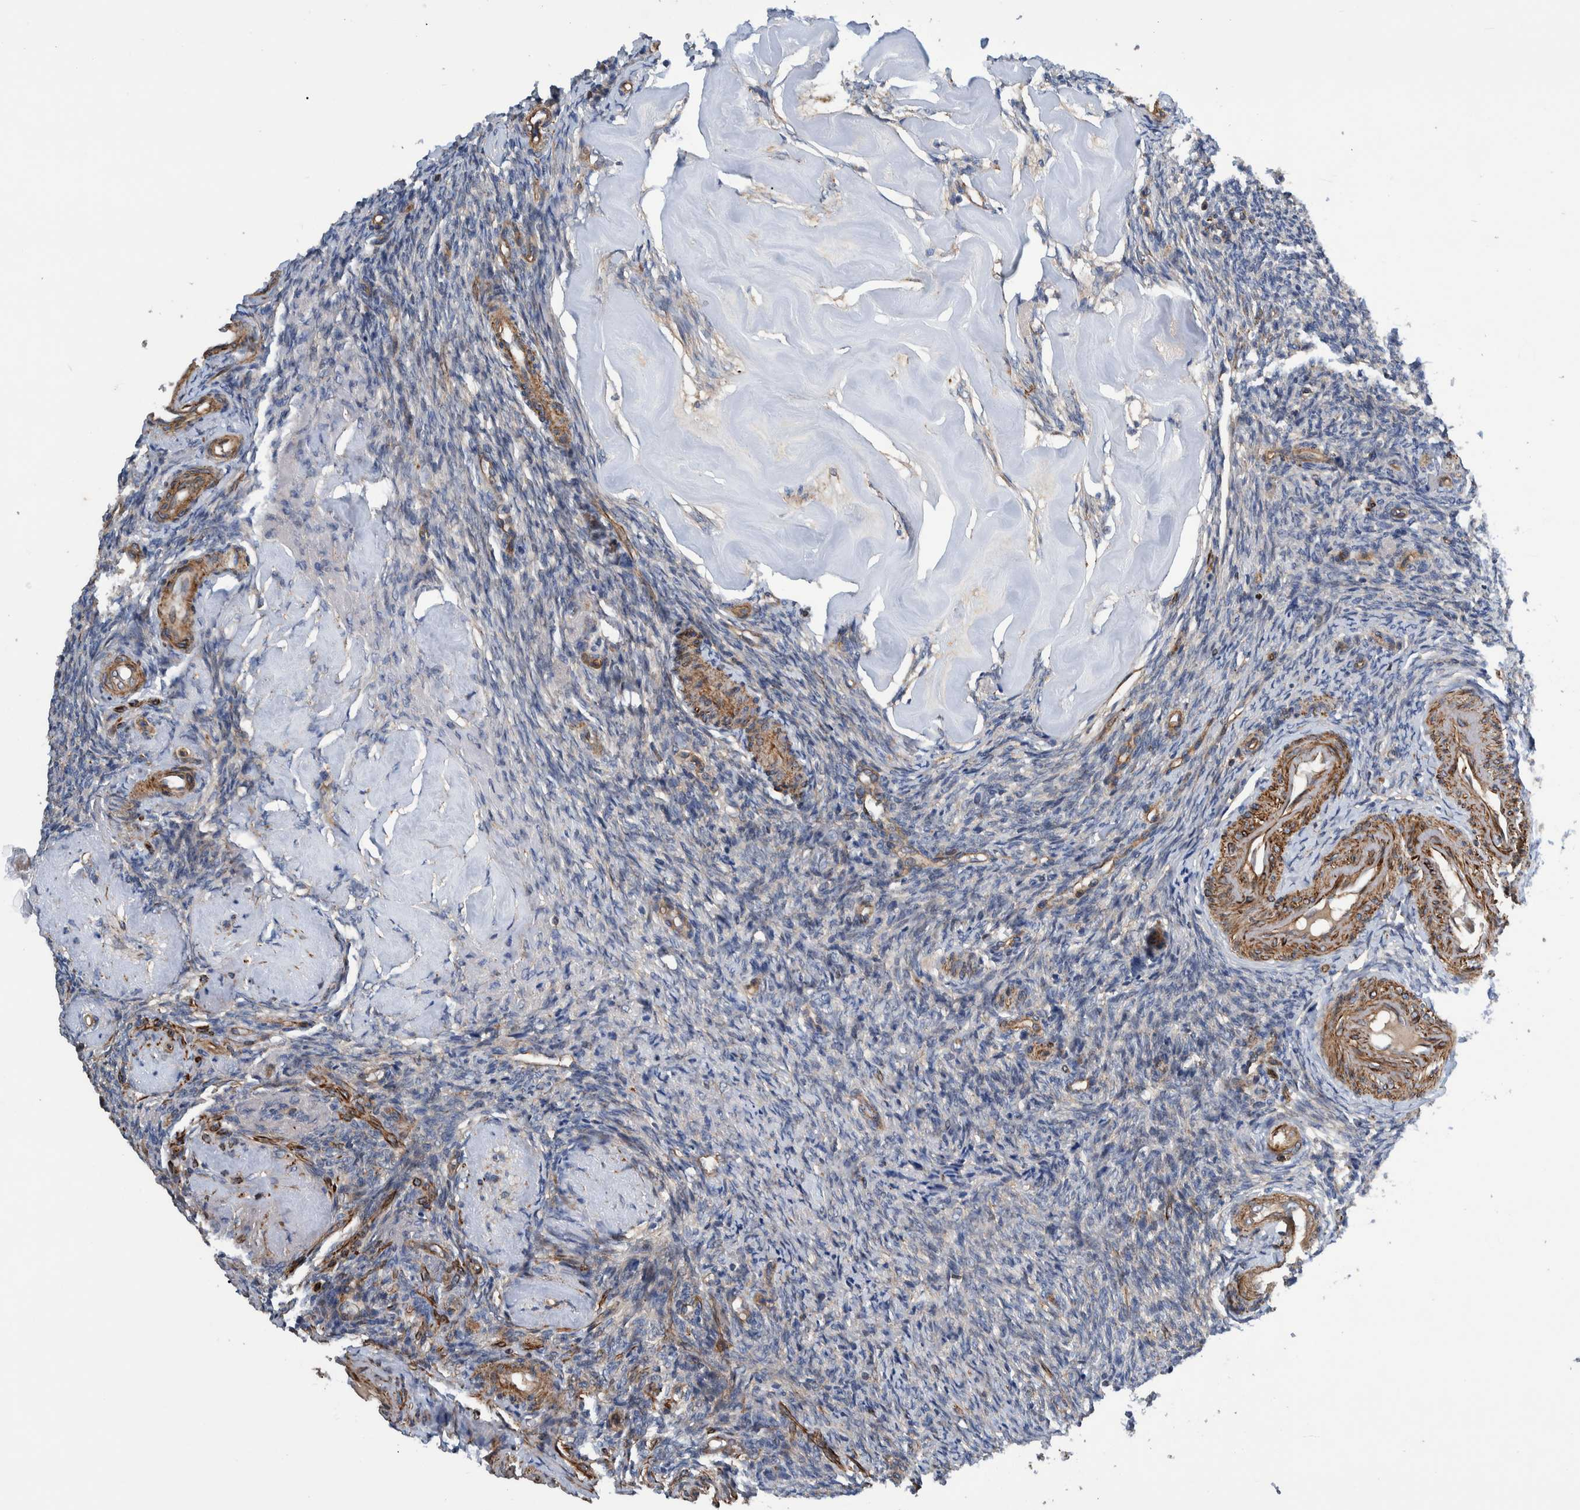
{"staining": {"intensity": "weak", "quantity": "25%-75%", "location": "cytoplasmic/membranous"}, "tissue": "ovary", "cell_type": "Ovarian stroma cells", "image_type": "normal", "snomed": [{"axis": "morphology", "description": "Normal tissue, NOS"}, {"axis": "topography", "description": "Ovary"}], "caption": "IHC (DAB) staining of benign human ovary exhibits weak cytoplasmic/membranous protein positivity in approximately 25%-75% of ovarian stroma cells.", "gene": "GRPEL2", "patient": {"sex": "female", "age": 41}}